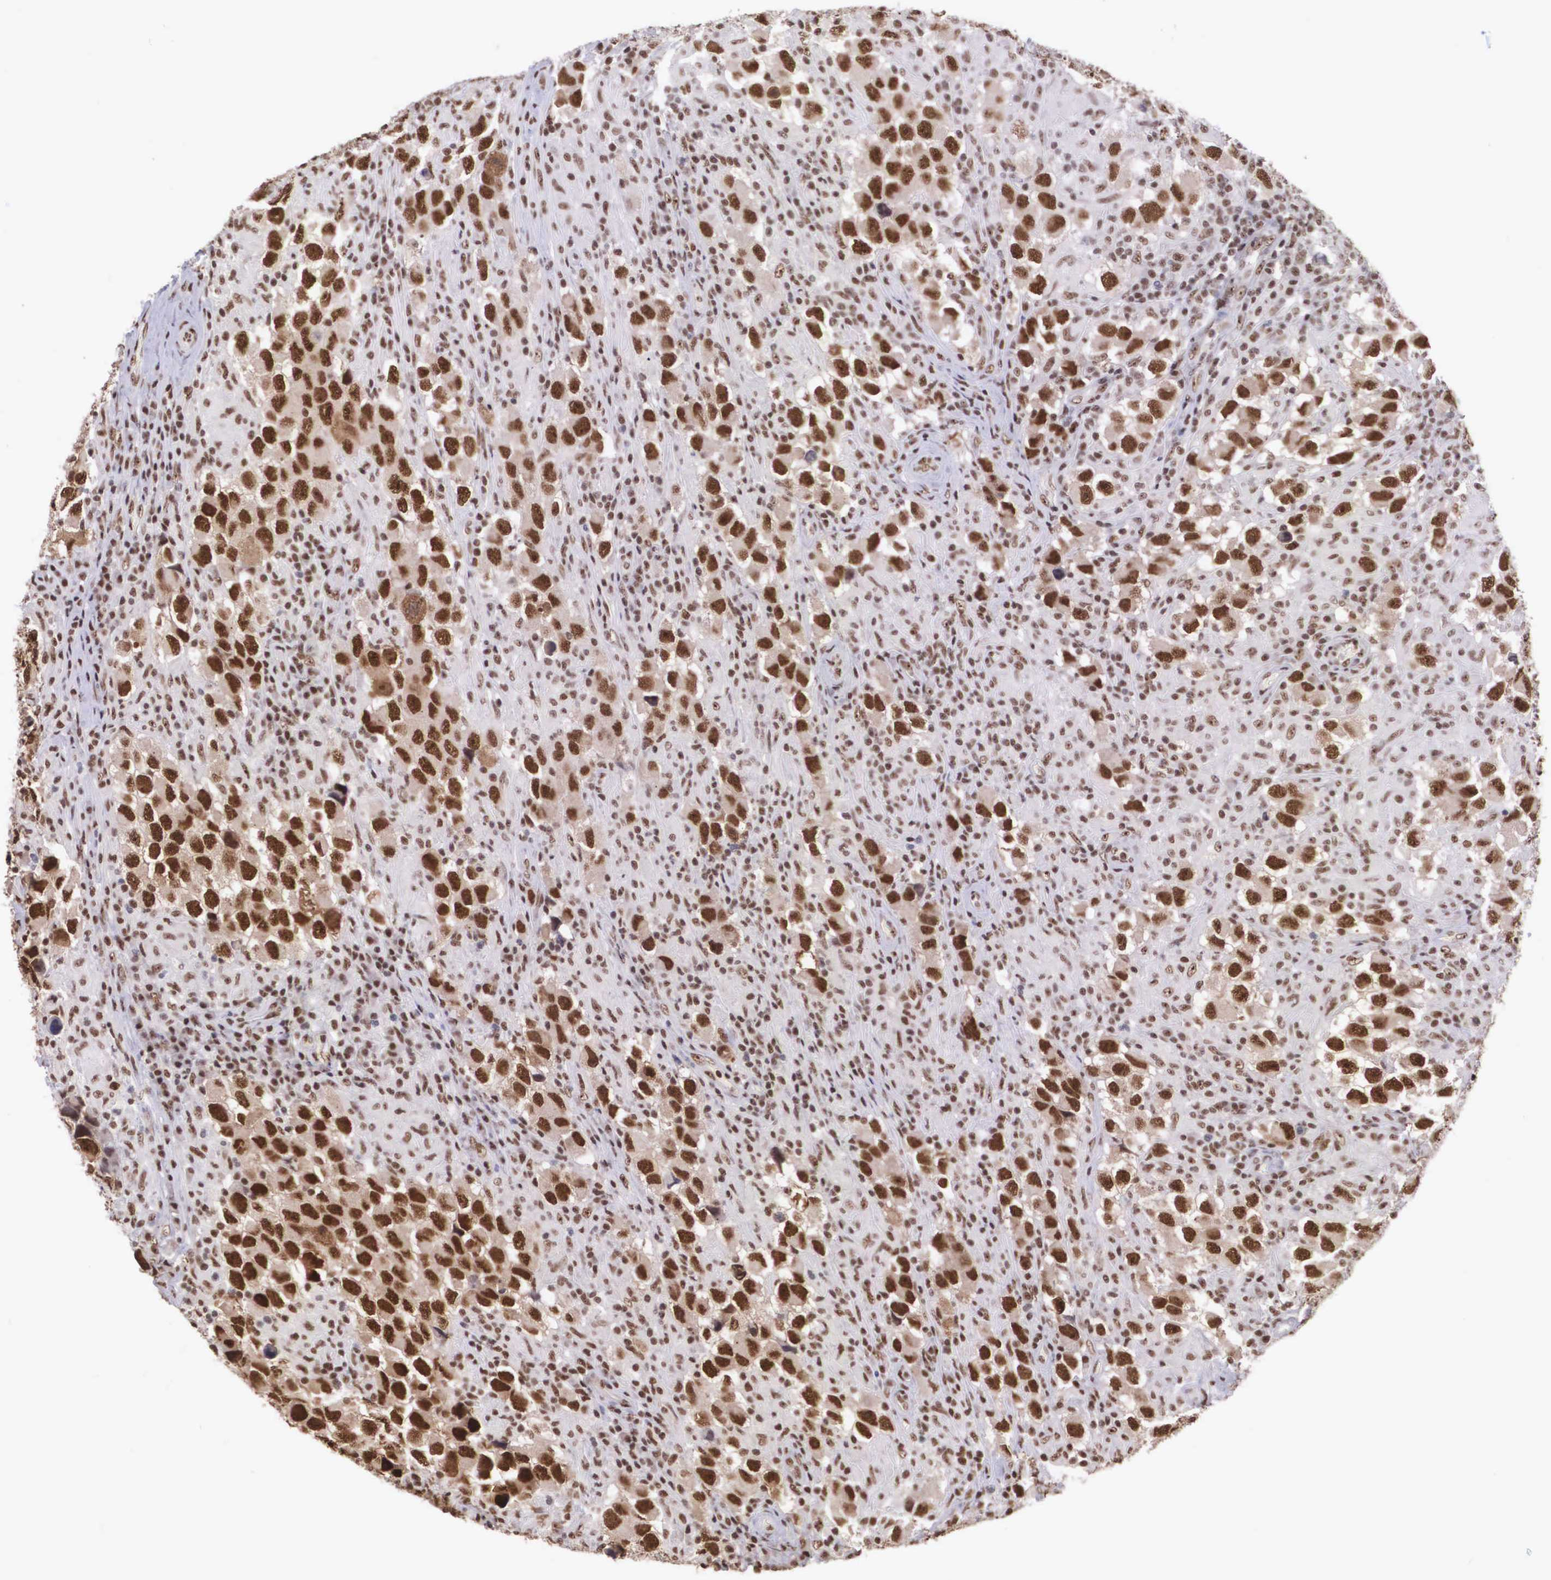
{"staining": {"intensity": "strong", "quantity": ">75%", "location": "cytoplasmic/membranous,nuclear"}, "tissue": "testis cancer", "cell_type": "Tumor cells", "image_type": "cancer", "snomed": [{"axis": "morphology", "description": "Carcinoma, Embryonal, NOS"}, {"axis": "topography", "description": "Testis"}], "caption": "Protein staining of testis cancer tissue displays strong cytoplasmic/membranous and nuclear expression in about >75% of tumor cells. The staining was performed using DAB (3,3'-diaminobenzidine) to visualize the protein expression in brown, while the nuclei were stained in blue with hematoxylin (Magnification: 20x).", "gene": "POLR2F", "patient": {"sex": "male", "age": 21}}